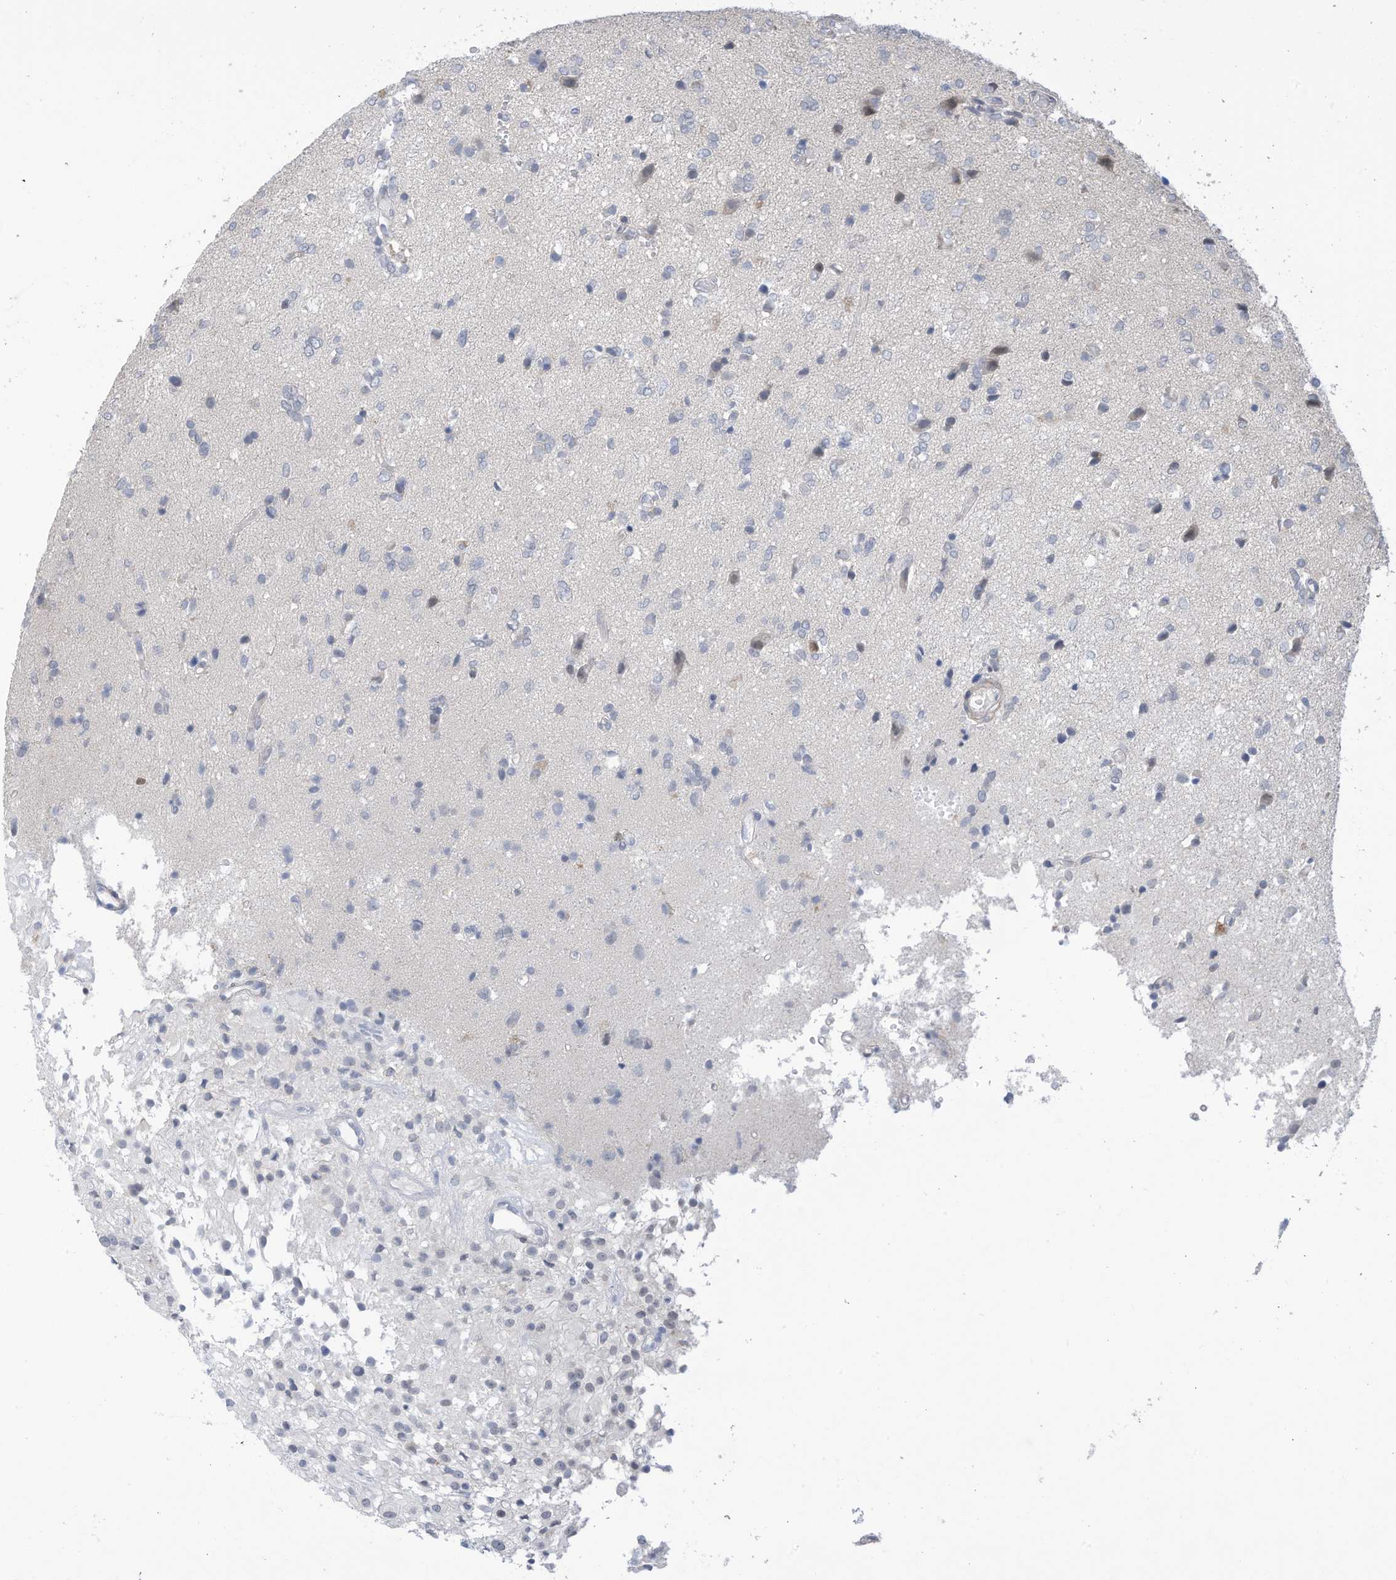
{"staining": {"intensity": "negative", "quantity": "none", "location": "none"}, "tissue": "glioma", "cell_type": "Tumor cells", "image_type": "cancer", "snomed": [{"axis": "morphology", "description": "Glioma, malignant, High grade"}, {"axis": "topography", "description": "Brain"}], "caption": "The IHC photomicrograph has no significant positivity in tumor cells of glioma tissue. (DAB immunohistochemistry (IHC), high magnification).", "gene": "ZNF292", "patient": {"sex": "female", "age": 59}}